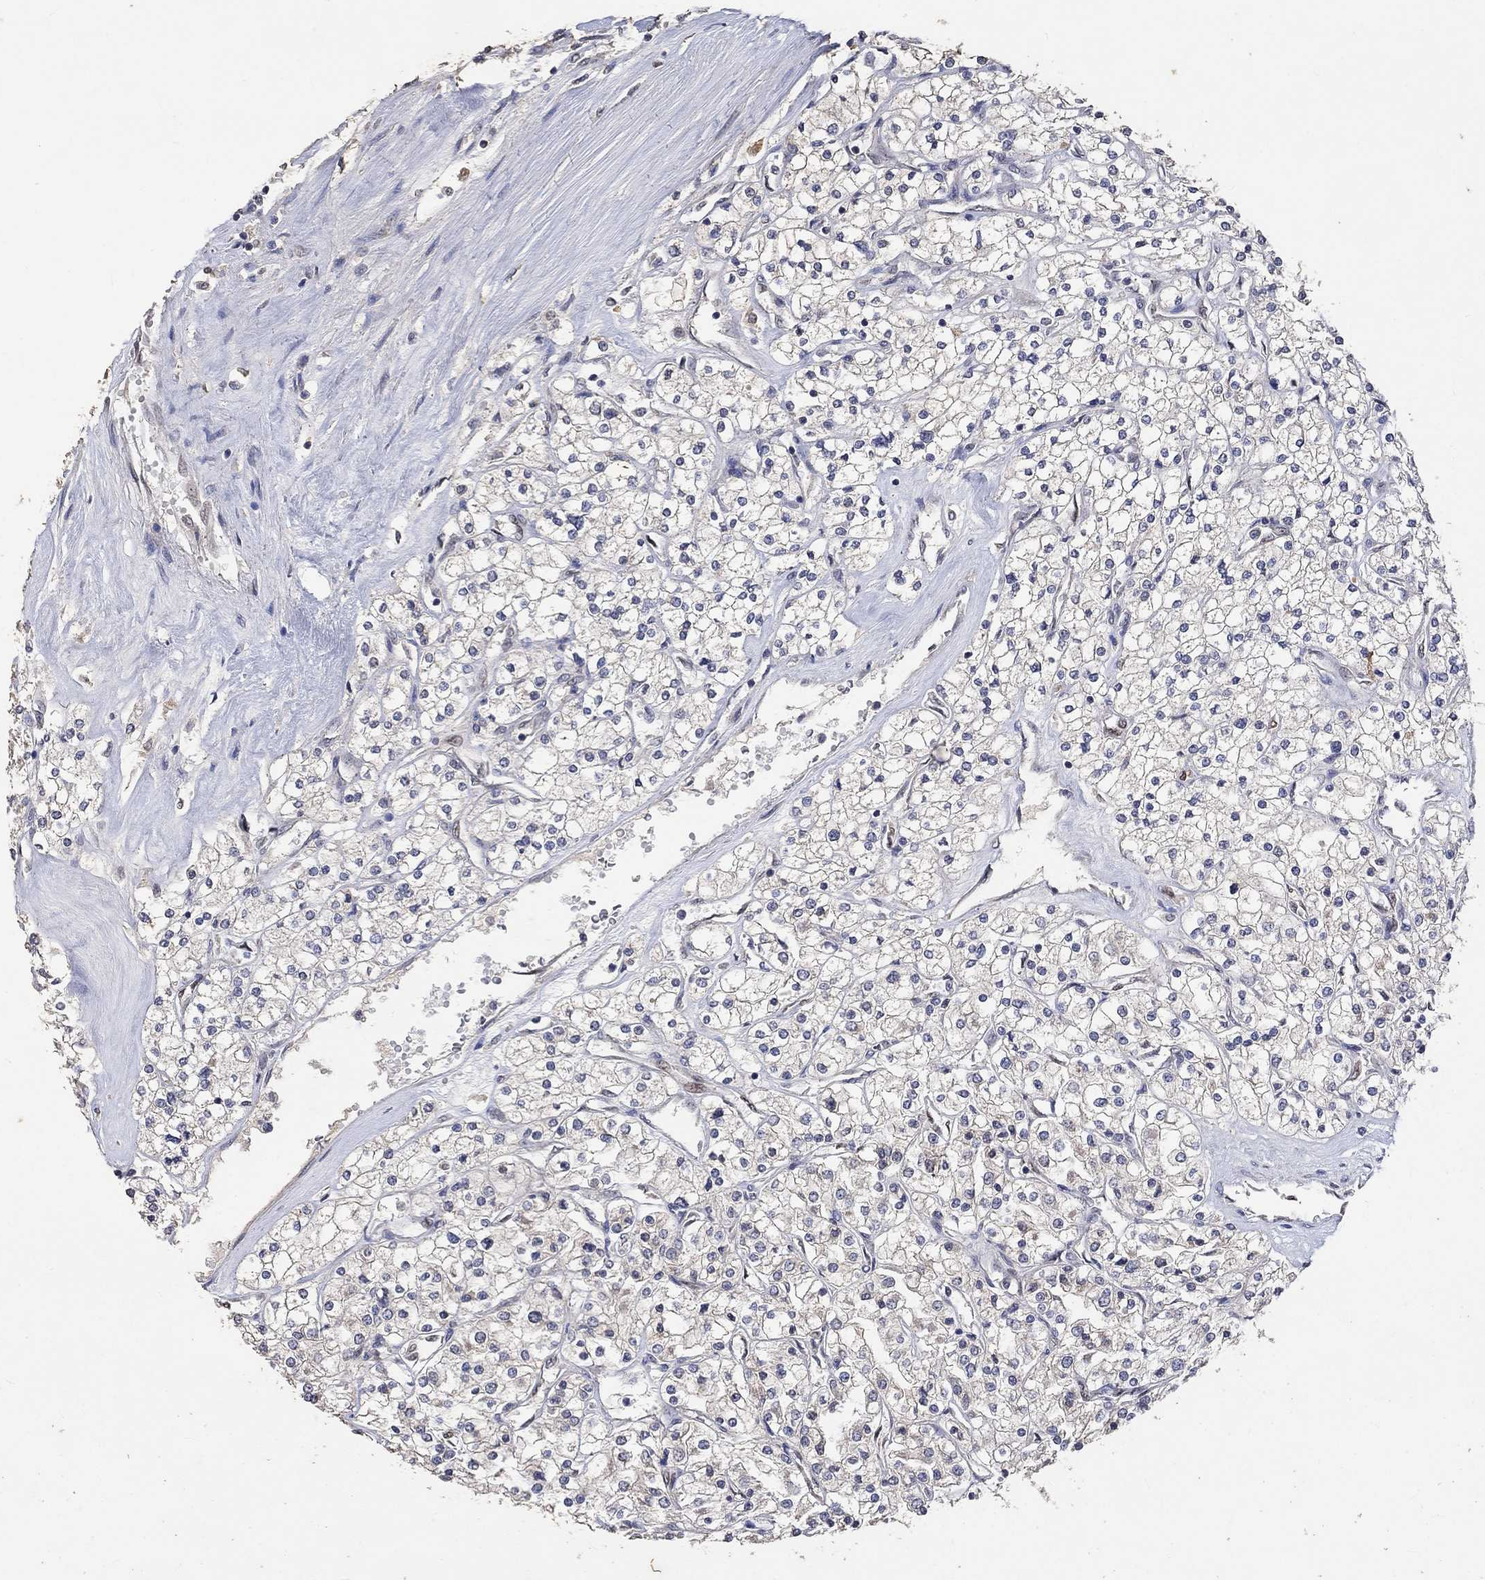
{"staining": {"intensity": "negative", "quantity": "none", "location": "none"}, "tissue": "renal cancer", "cell_type": "Tumor cells", "image_type": "cancer", "snomed": [{"axis": "morphology", "description": "Adenocarcinoma, NOS"}, {"axis": "topography", "description": "Kidney"}], "caption": "Immunohistochemistry histopathology image of human renal cancer stained for a protein (brown), which displays no positivity in tumor cells.", "gene": "PTPN20", "patient": {"sex": "male", "age": 80}}